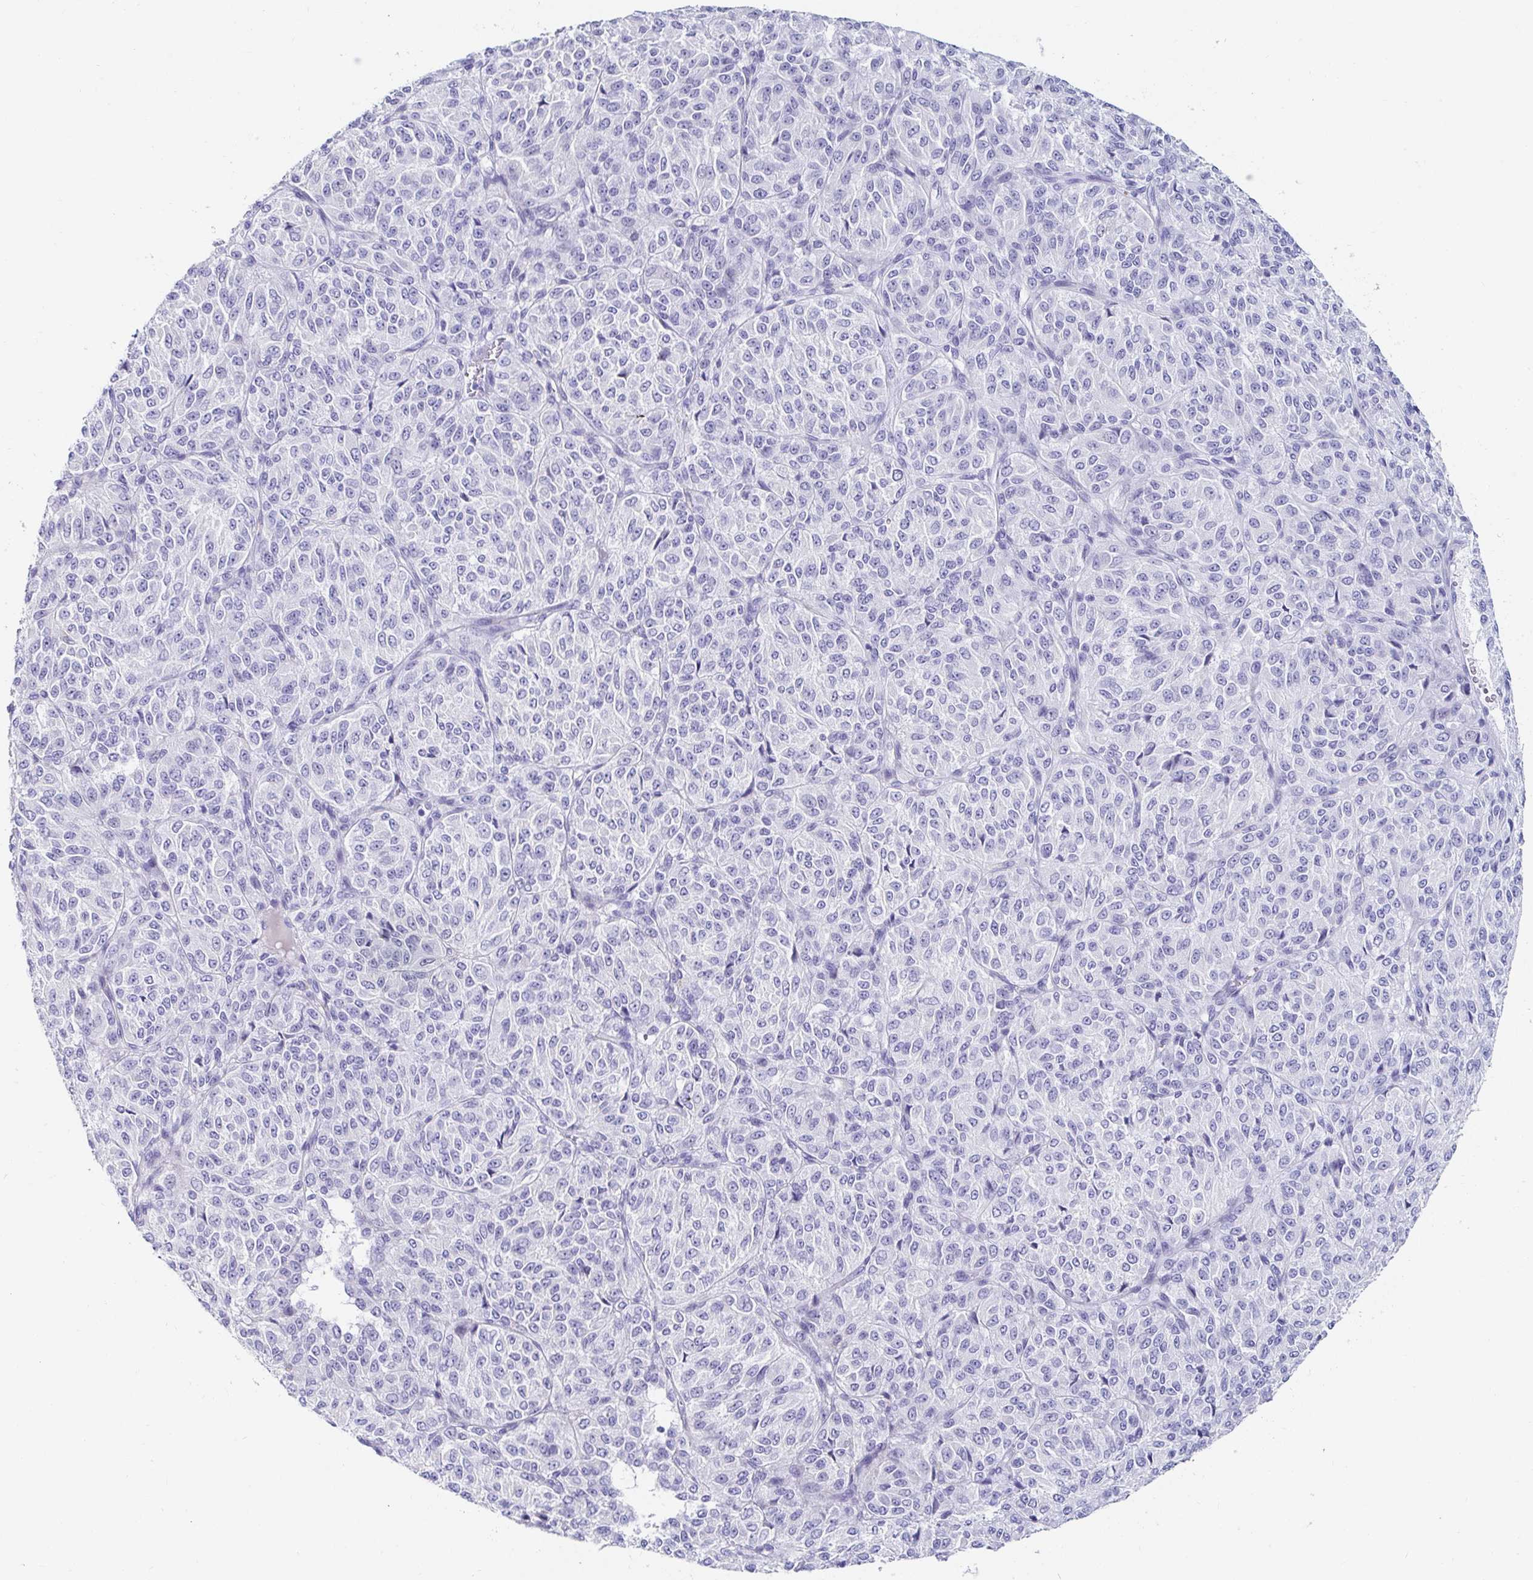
{"staining": {"intensity": "negative", "quantity": "none", "location": "none"}, "tissue": "melanoma", "cell_type": "Tumor cells", "image_type": "cancer", "snomed": [{"axis": "morphology", "description": "Malignant melanoma, Metastatic site"}, {"axis": "topography", "description": "Brain"}], "caption": "Tumor cells show no significant protein positivity in malignant melanoma (metastatic site). (DAB IHC with hematoxylin counter stain).", "gene": "C4orf17", "patient": {"sex": "female", "age": 56}}